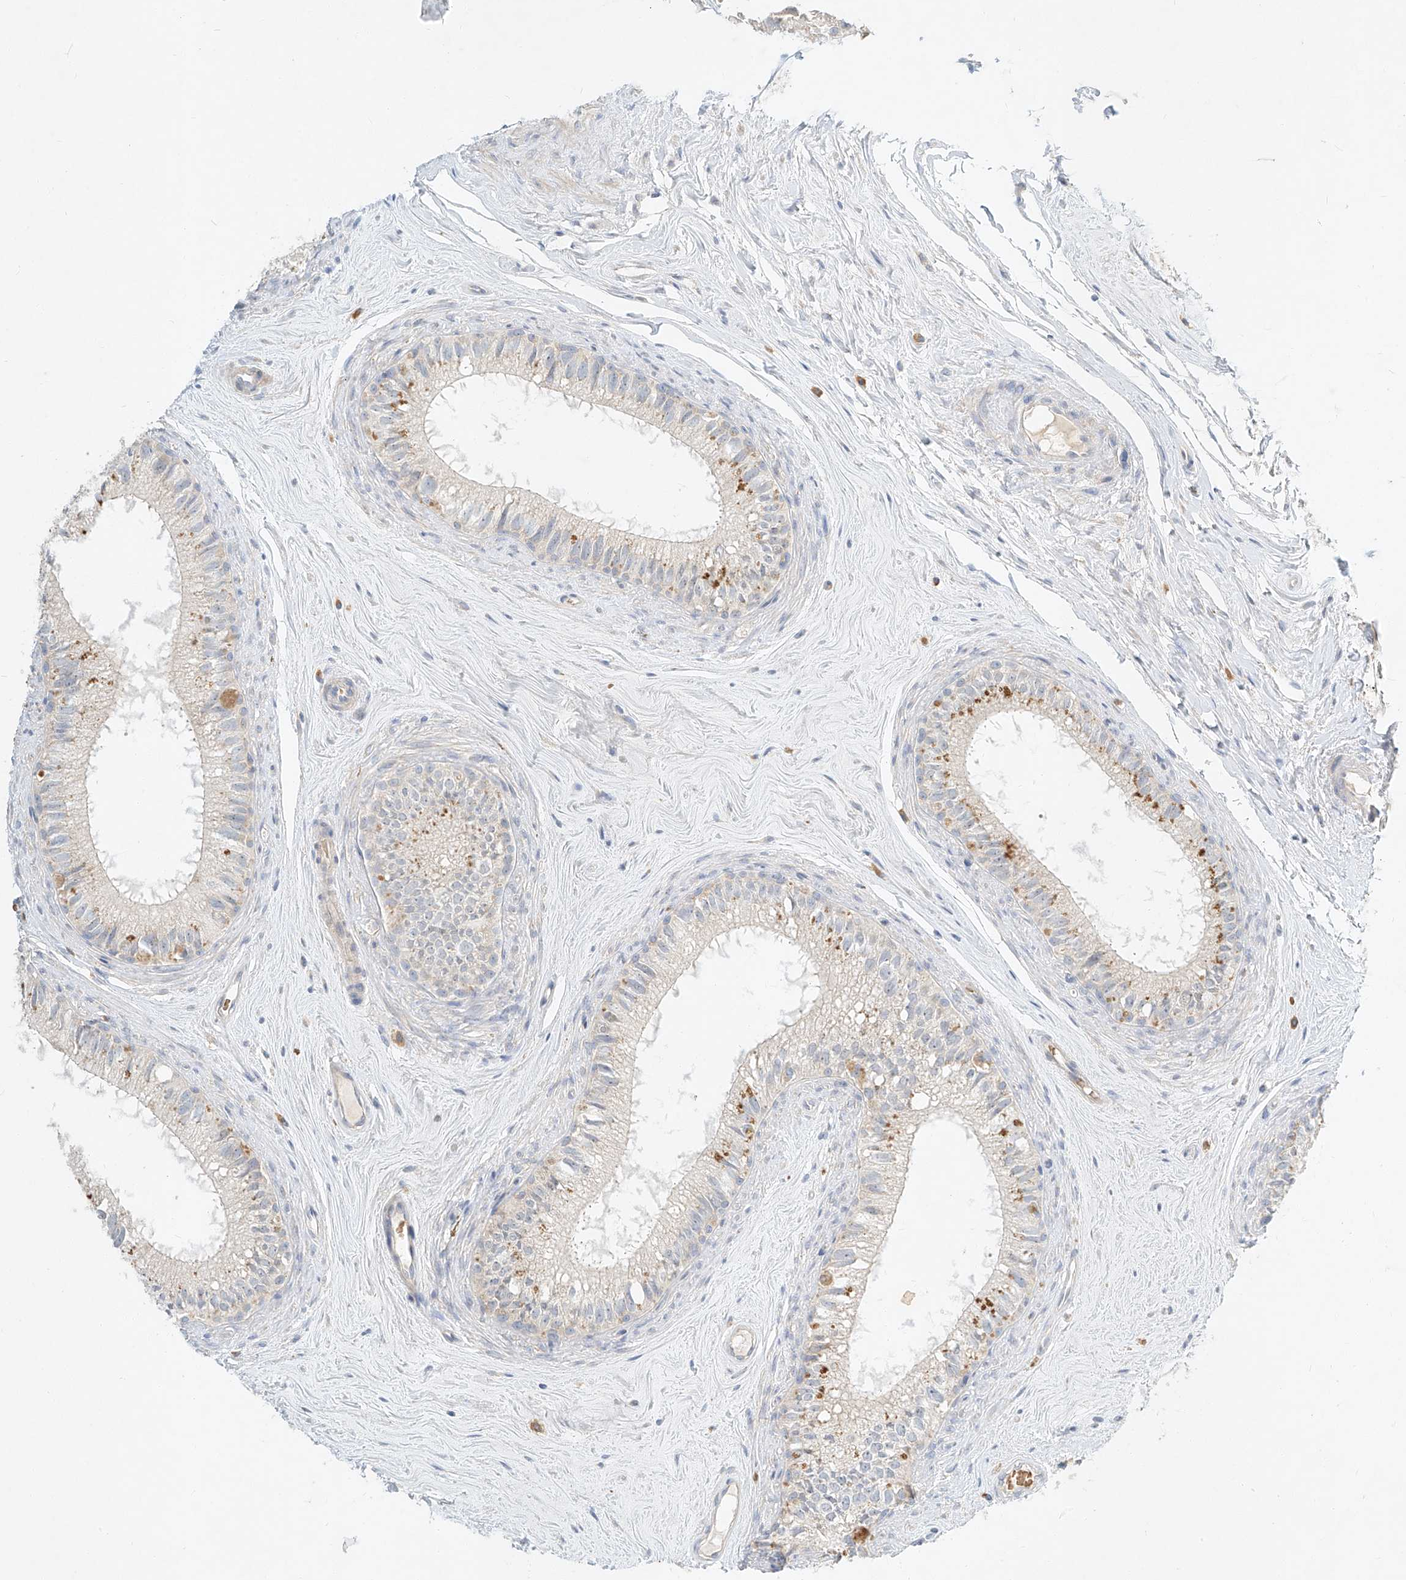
{"staining": {"intensity": "negative", "quantity": "none", "location": "none"}, "tissue": "epididymis", "cell_type": "Glandular cells", "image_type": "normal", "snomed": [{"axis": "morphology", "description": "Normal tissue, NOS"}, {"axis": "topography", "description": "Epididymis"}], "caption": "The IHC photomicrograph has no significant staining in glandular cells of epididymis. (IHC, brightfield microscopy, high magnification).", "gene": "SYTL3", "patient": {"sex": "male", "age": 71}}